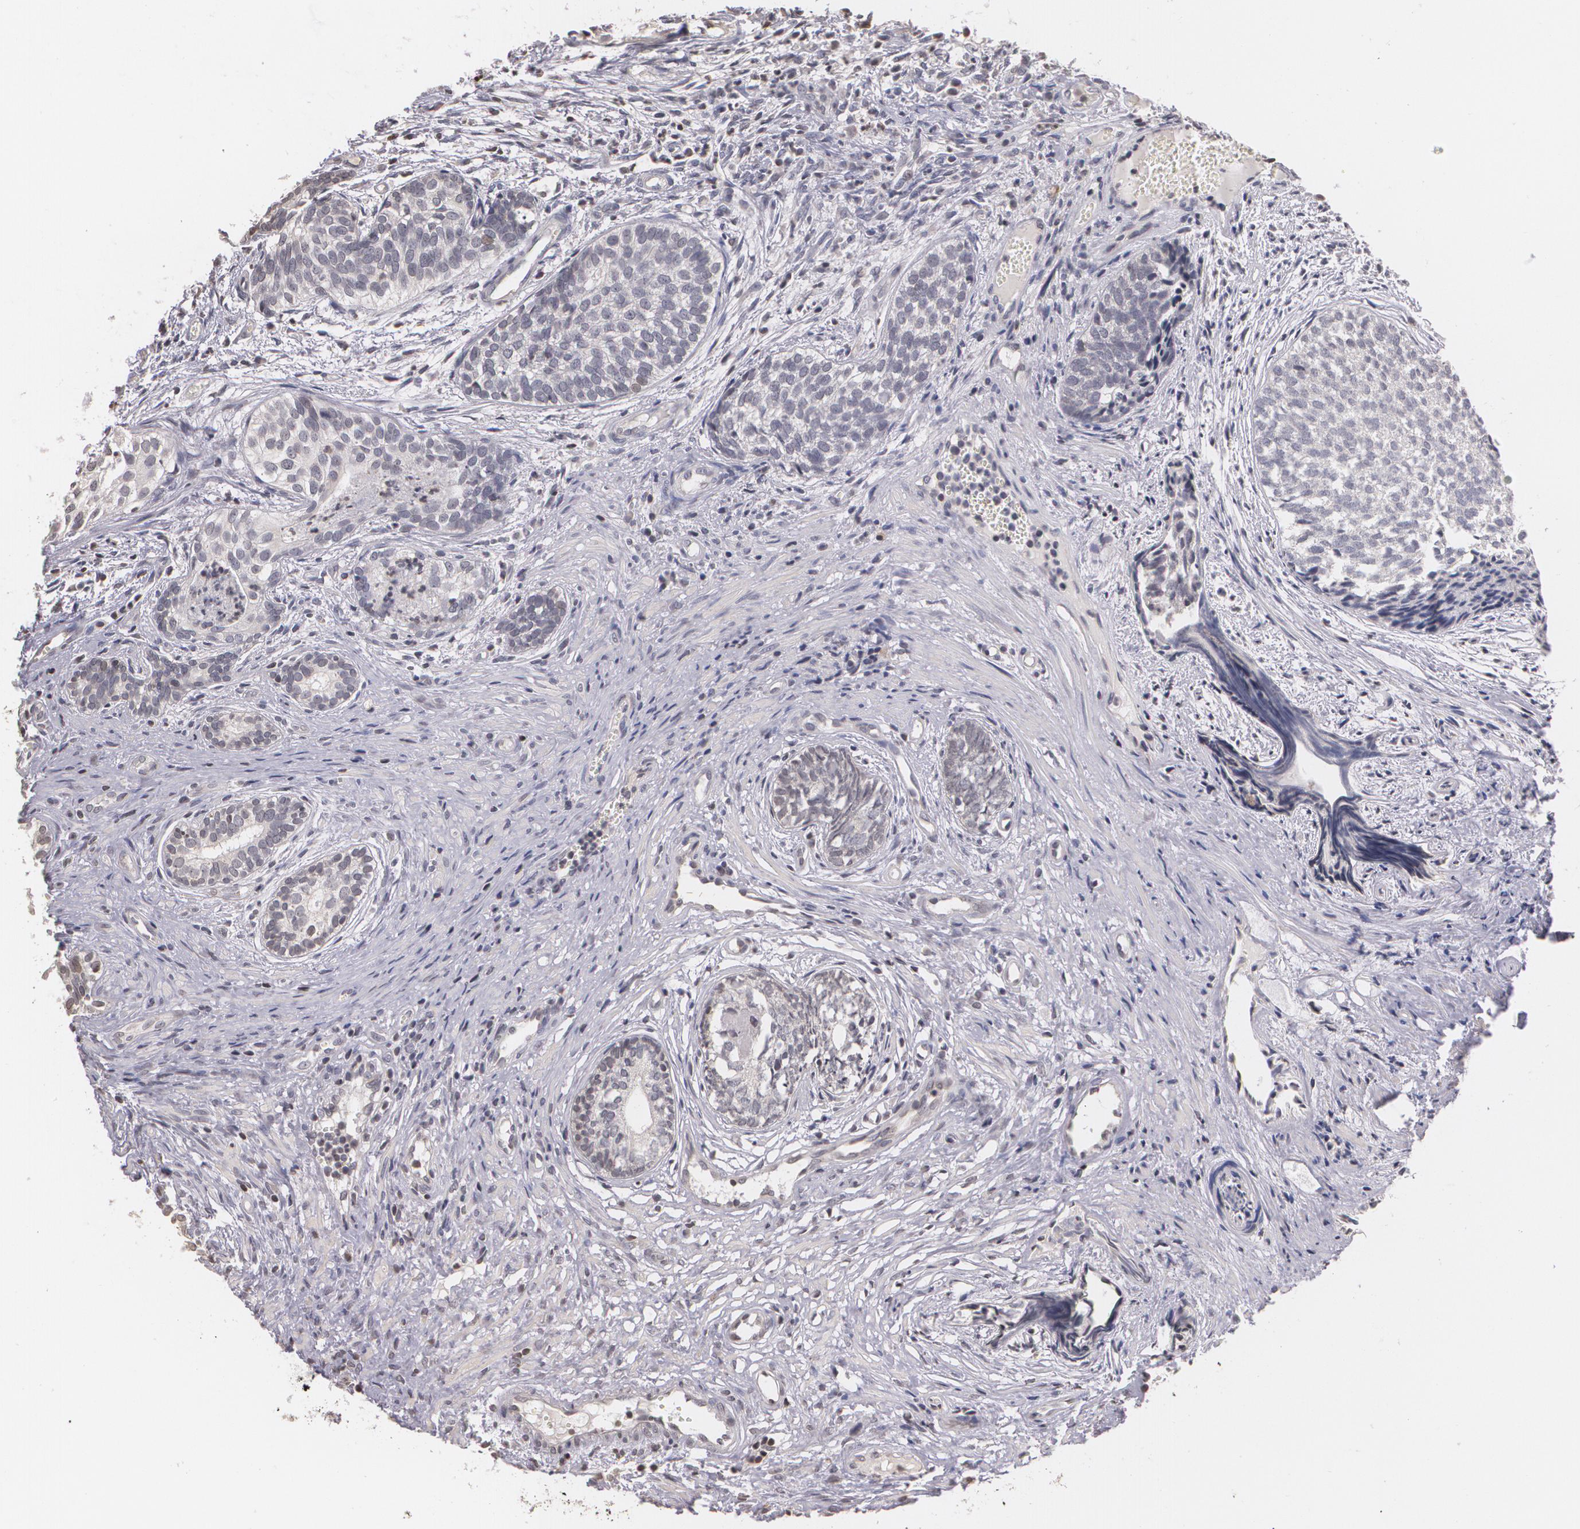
{"staining": {"intensity": "negative", "quantity": "none", "location": "none"}, "tissue": "urothelial cancer", "cell_type": "Tumor cells", "image_type": "cancer", "snomed": [{"axis": "morphology", "description": "Urothelial carcinoma, Low grade"}, {"axis": "topography", "description": "Urinary bladder"}], "caption": "High magnification brightfield microscopy of urothelial cancer stained with DAB (3,3'-diaminobenzidine) (brown) and counterstained with hematoxylin (blue): tumor cells show no significant staining.", "gene": "THRB", "patient": {"sex": "male", "age": 84}}